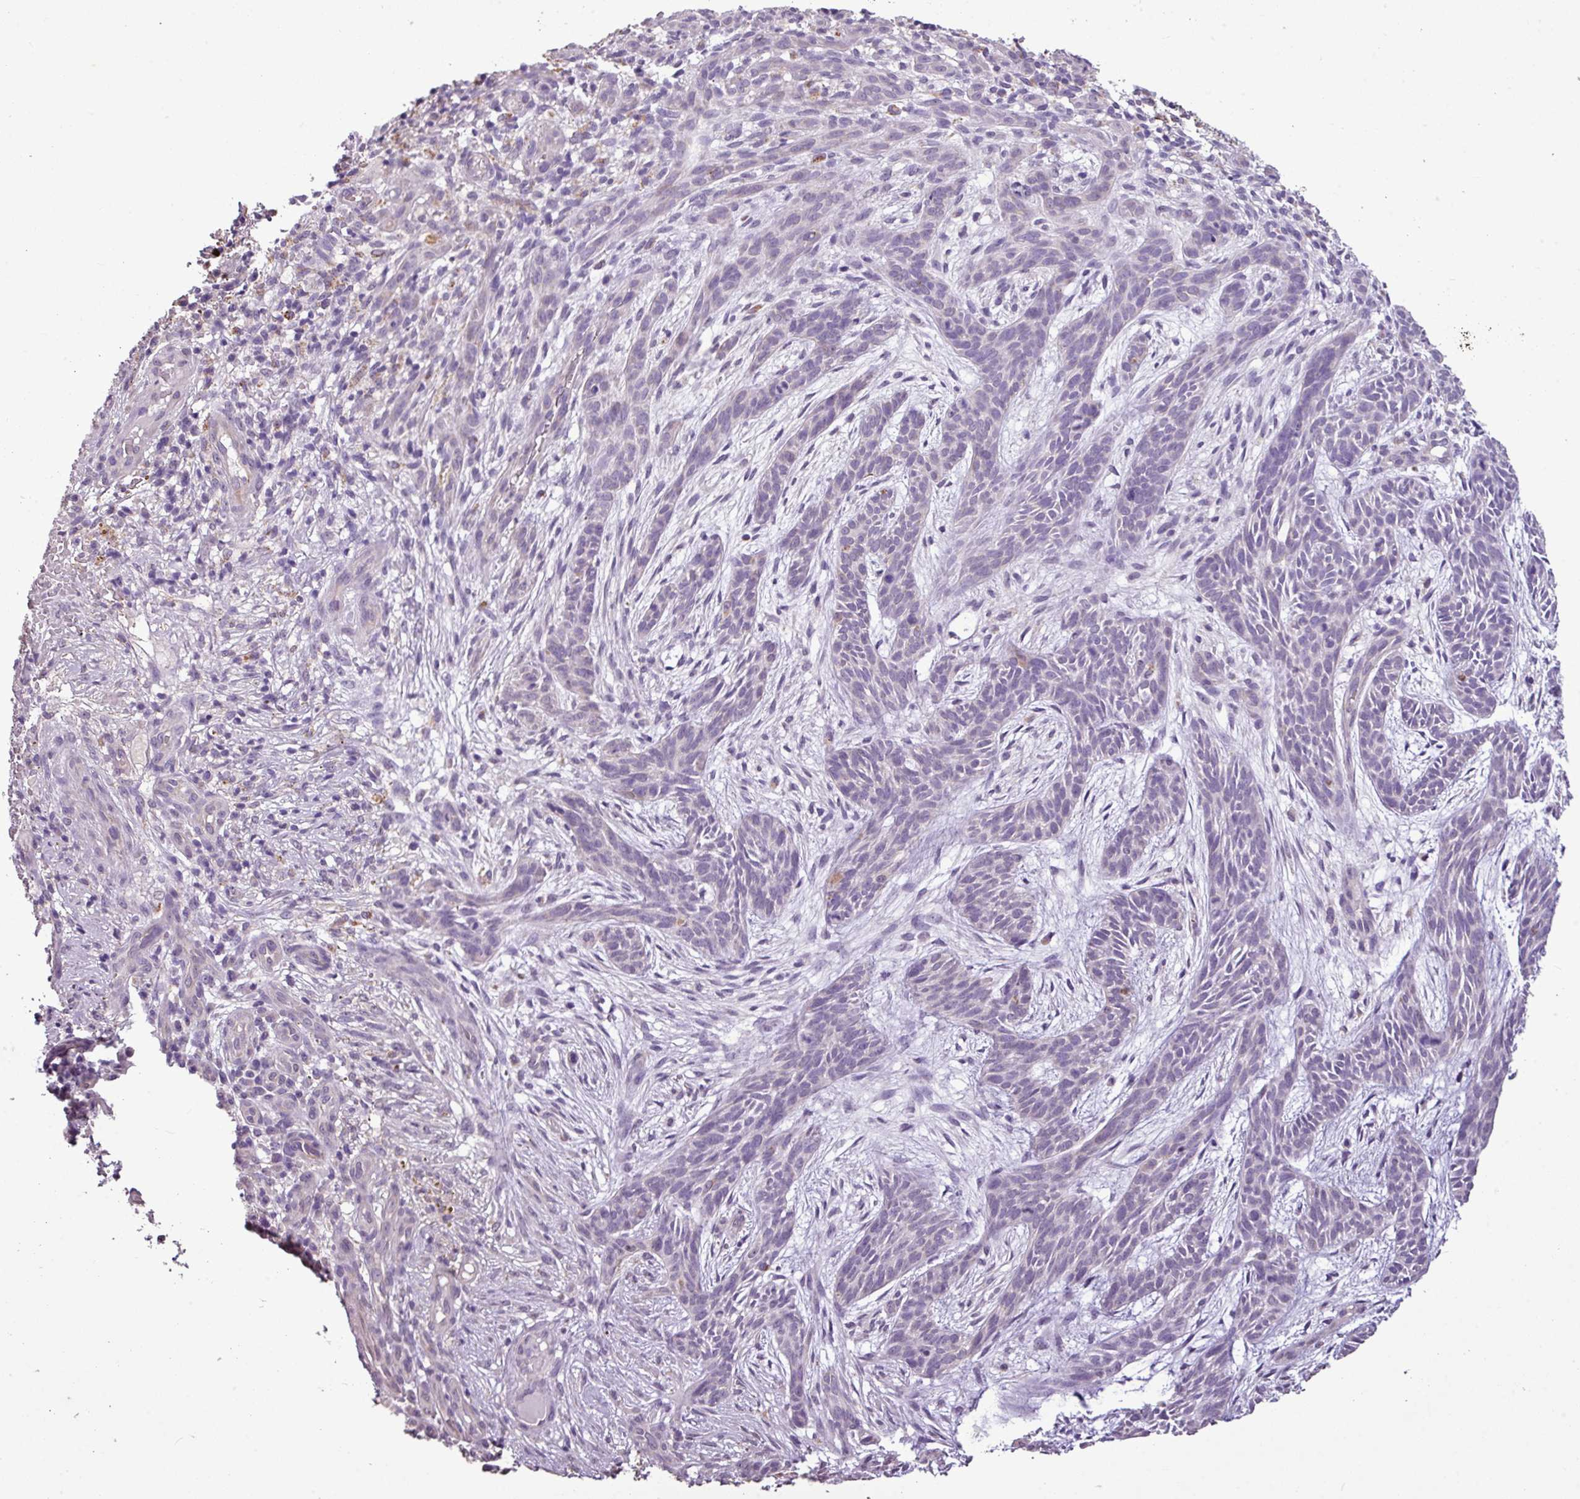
{"staining": {"intensity": "negative", "quantity": "none", "location": "none"}, "tissue": "skin cancer", "cell_type": "Tumor cells", "image_type": "cancer", "snomed": [{"axis": "morphology", "description": "Basal cell carcinoma"}, {"axis": "topography", "description": "Skin"}], "caption": "Basal cell carcinoma (skin) was stained to show a protein in brown. There is no significant staining in tumor cells.", "gene": "ALDH2", "patient": {"sex": "male", "age": 89}}